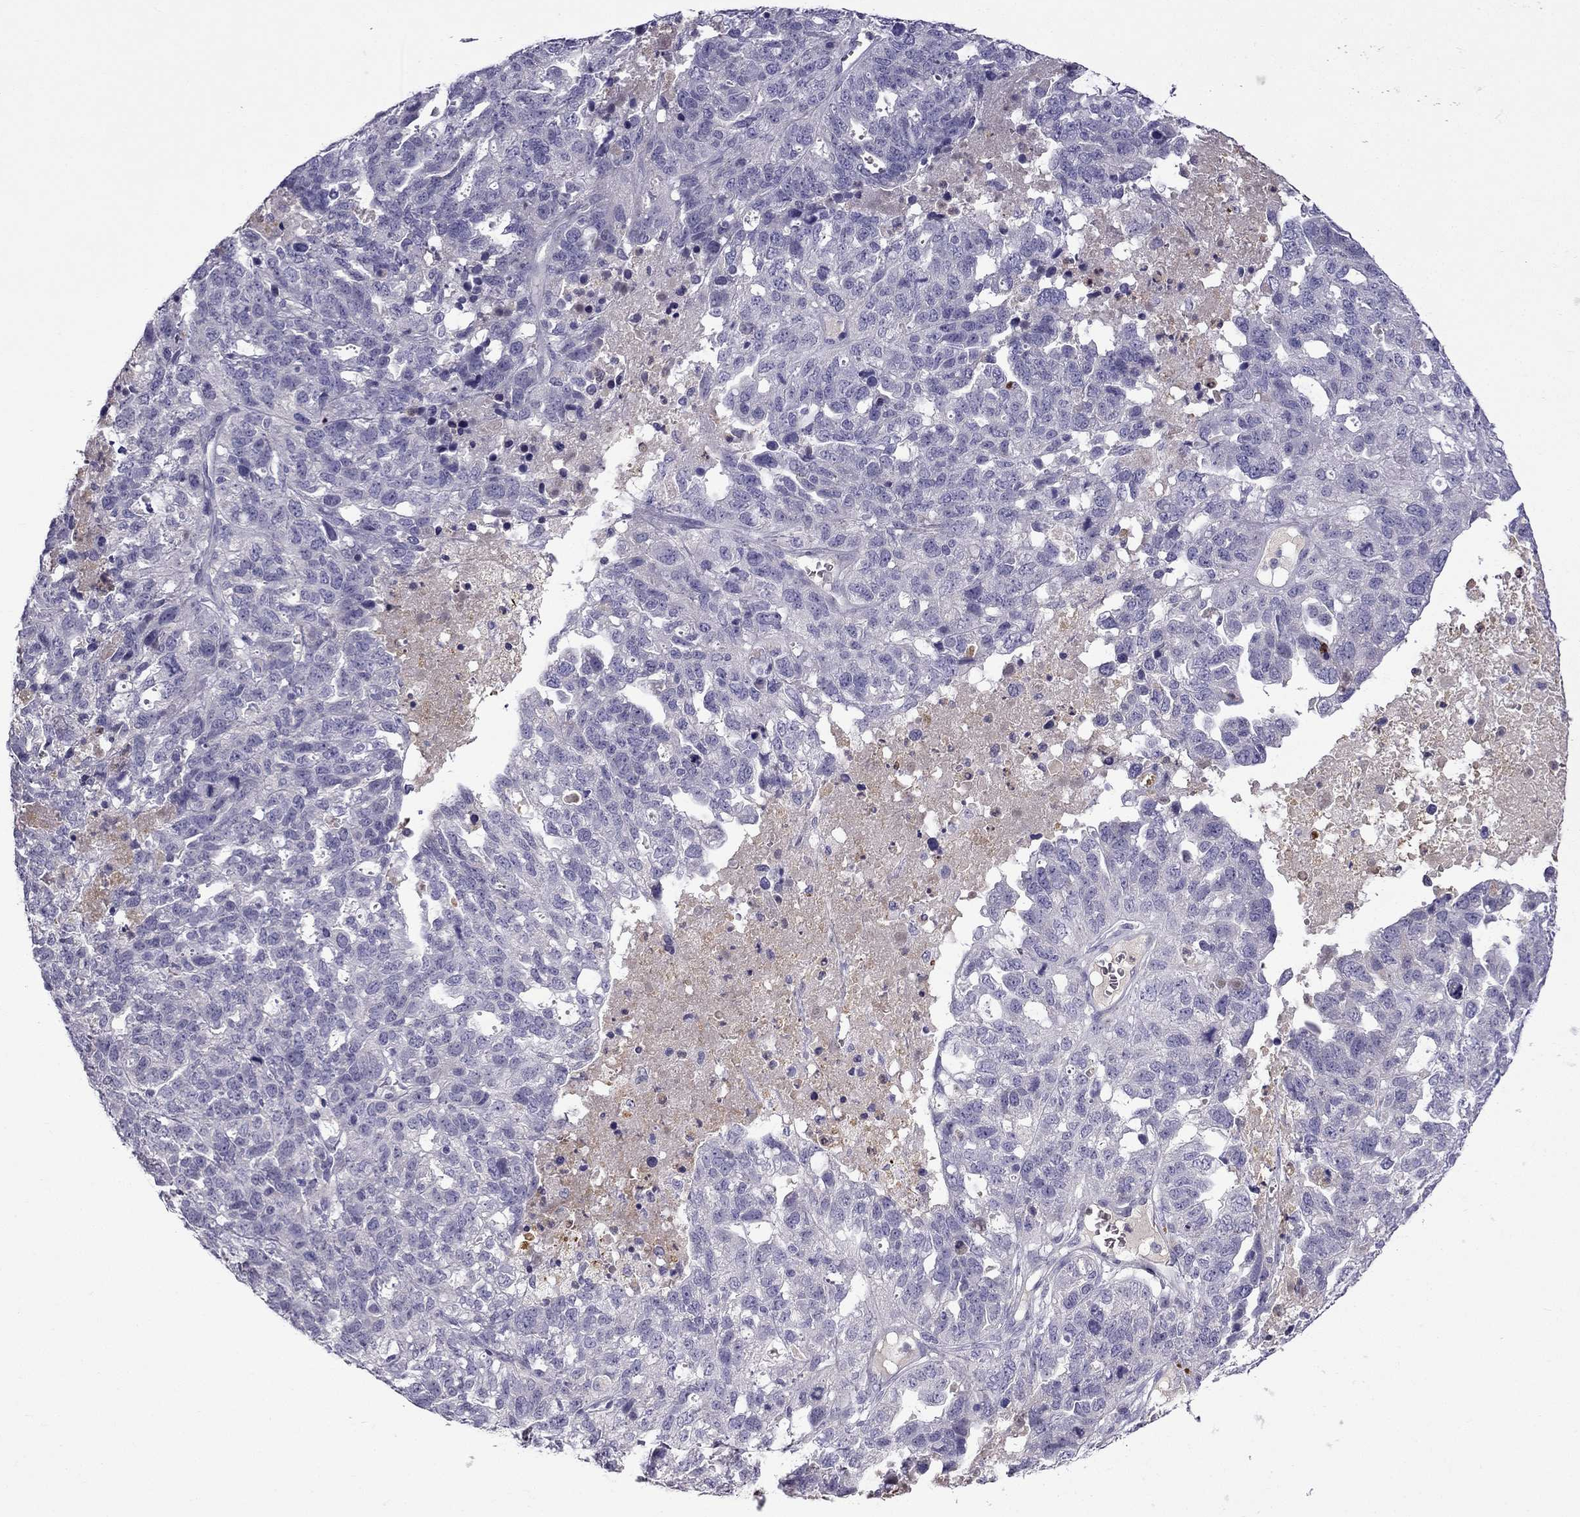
{"staining": {"intensity": "negative", "quantity": "none", "location": "none"}, "tissue": "ovarian cancer", "cell_type": "Tumor cells", "image_type": "cancer", "snomed": [{"axis": "morphology", "description": "Cystadenocarcinoma, serous, NOS"}, {"axis": "topography", "description": "Ovary"}], "caption": "DAB (3,3'-diaminobenzidine) immunohistochemical staining of ovarian serous cystadenocarcinoma demonstrates no significant expression in tumor cells.", "gene": "STOML3", "patient": {"sex": "female", "age": 71}}